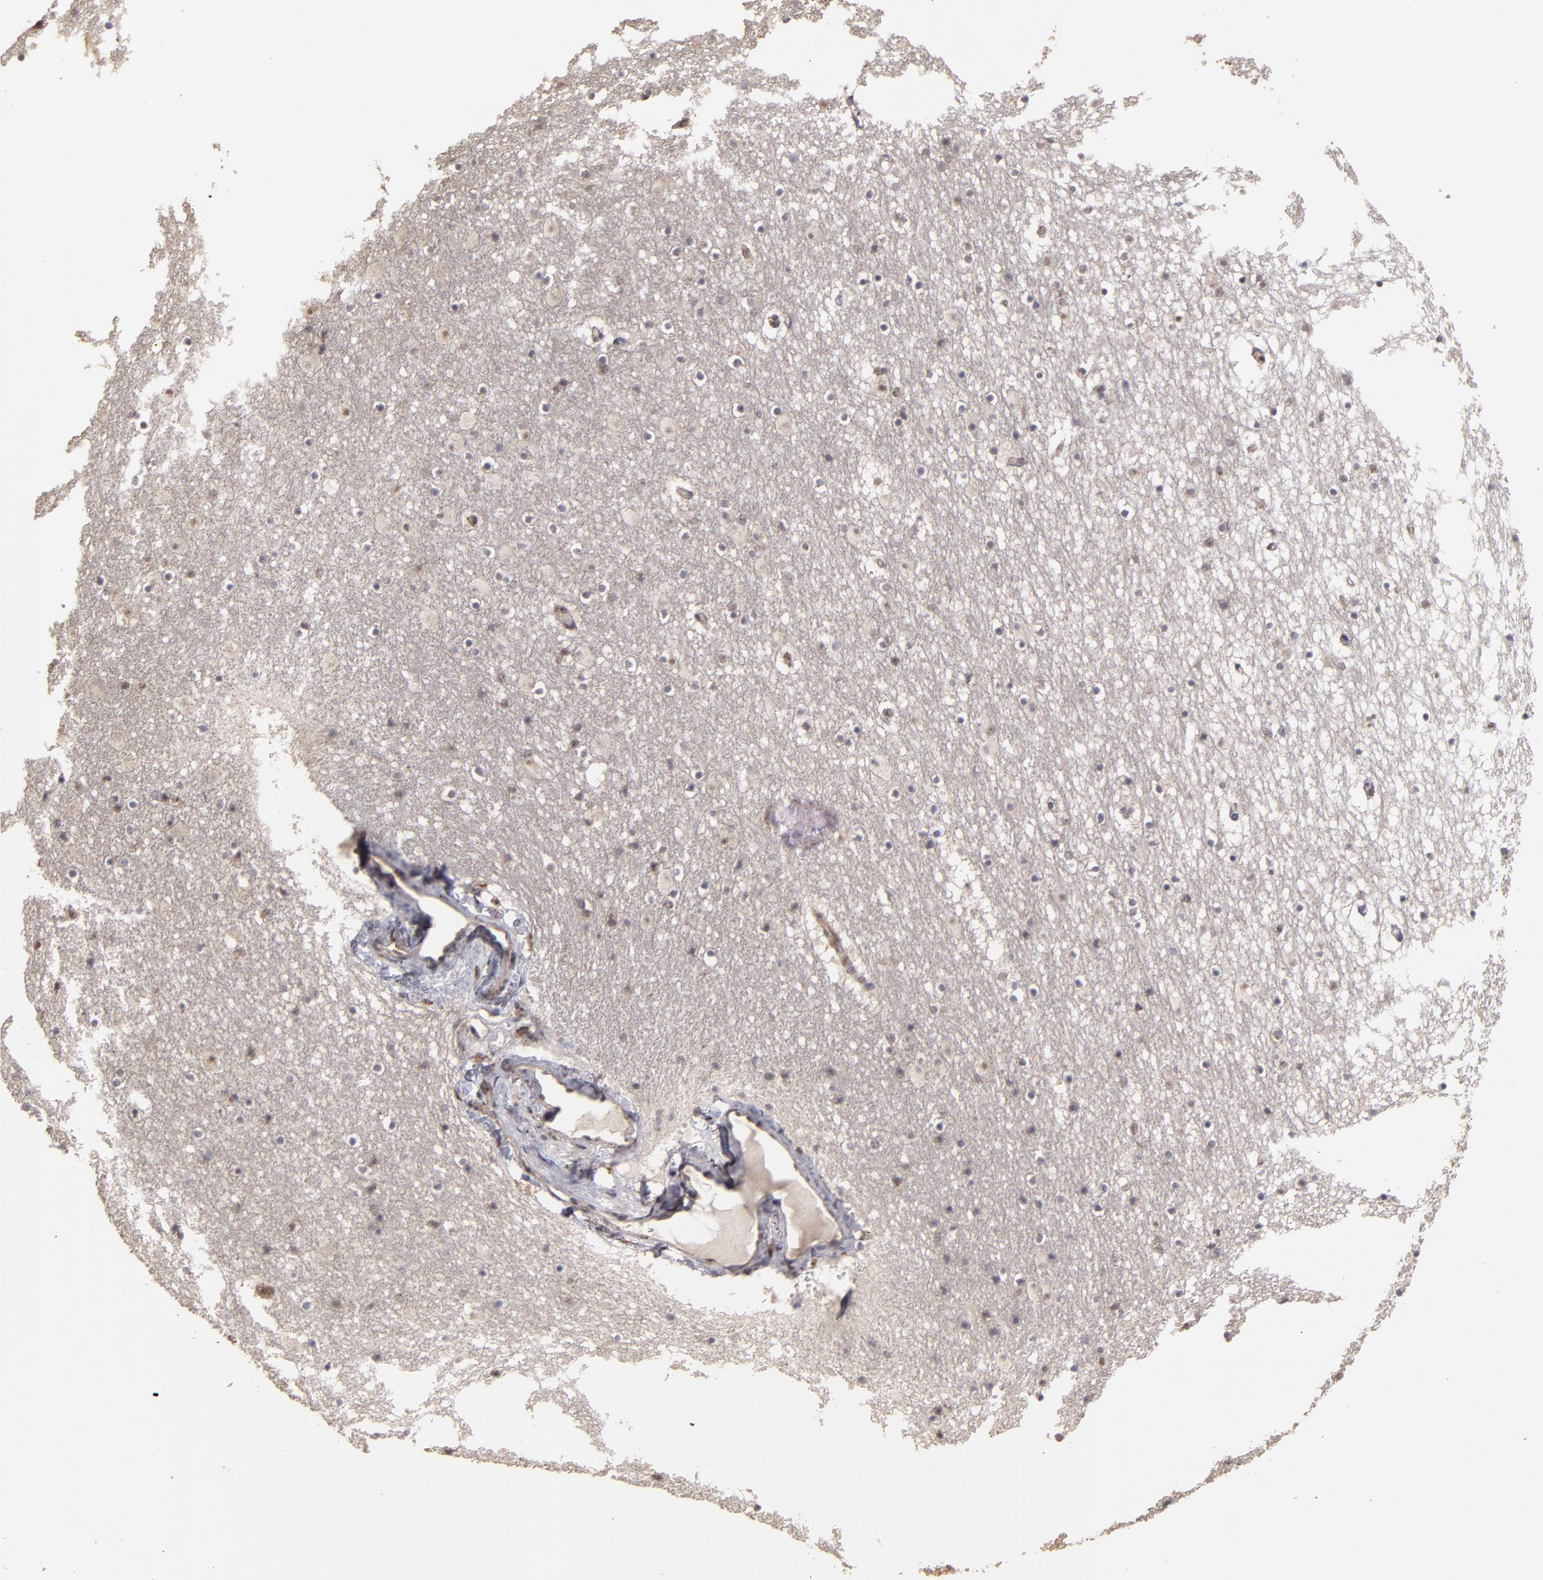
{"staining": {"intensity": "negative", "quantity": "none", "location": "none"}, "tissue": "caudate", "cell_type": "Glial cells", "image_type": "normal", "snomed": [{"axis": "morphology", "description": "Normal tissue, NOS"}, {"axis": "topography", "description": "Lateral ventricle wall"}], "caption": "Glial cells show no significant protein positivity in unremarkable caudate.", "gene": "CD55", "patient": {"sex": "male", "age": 45}}